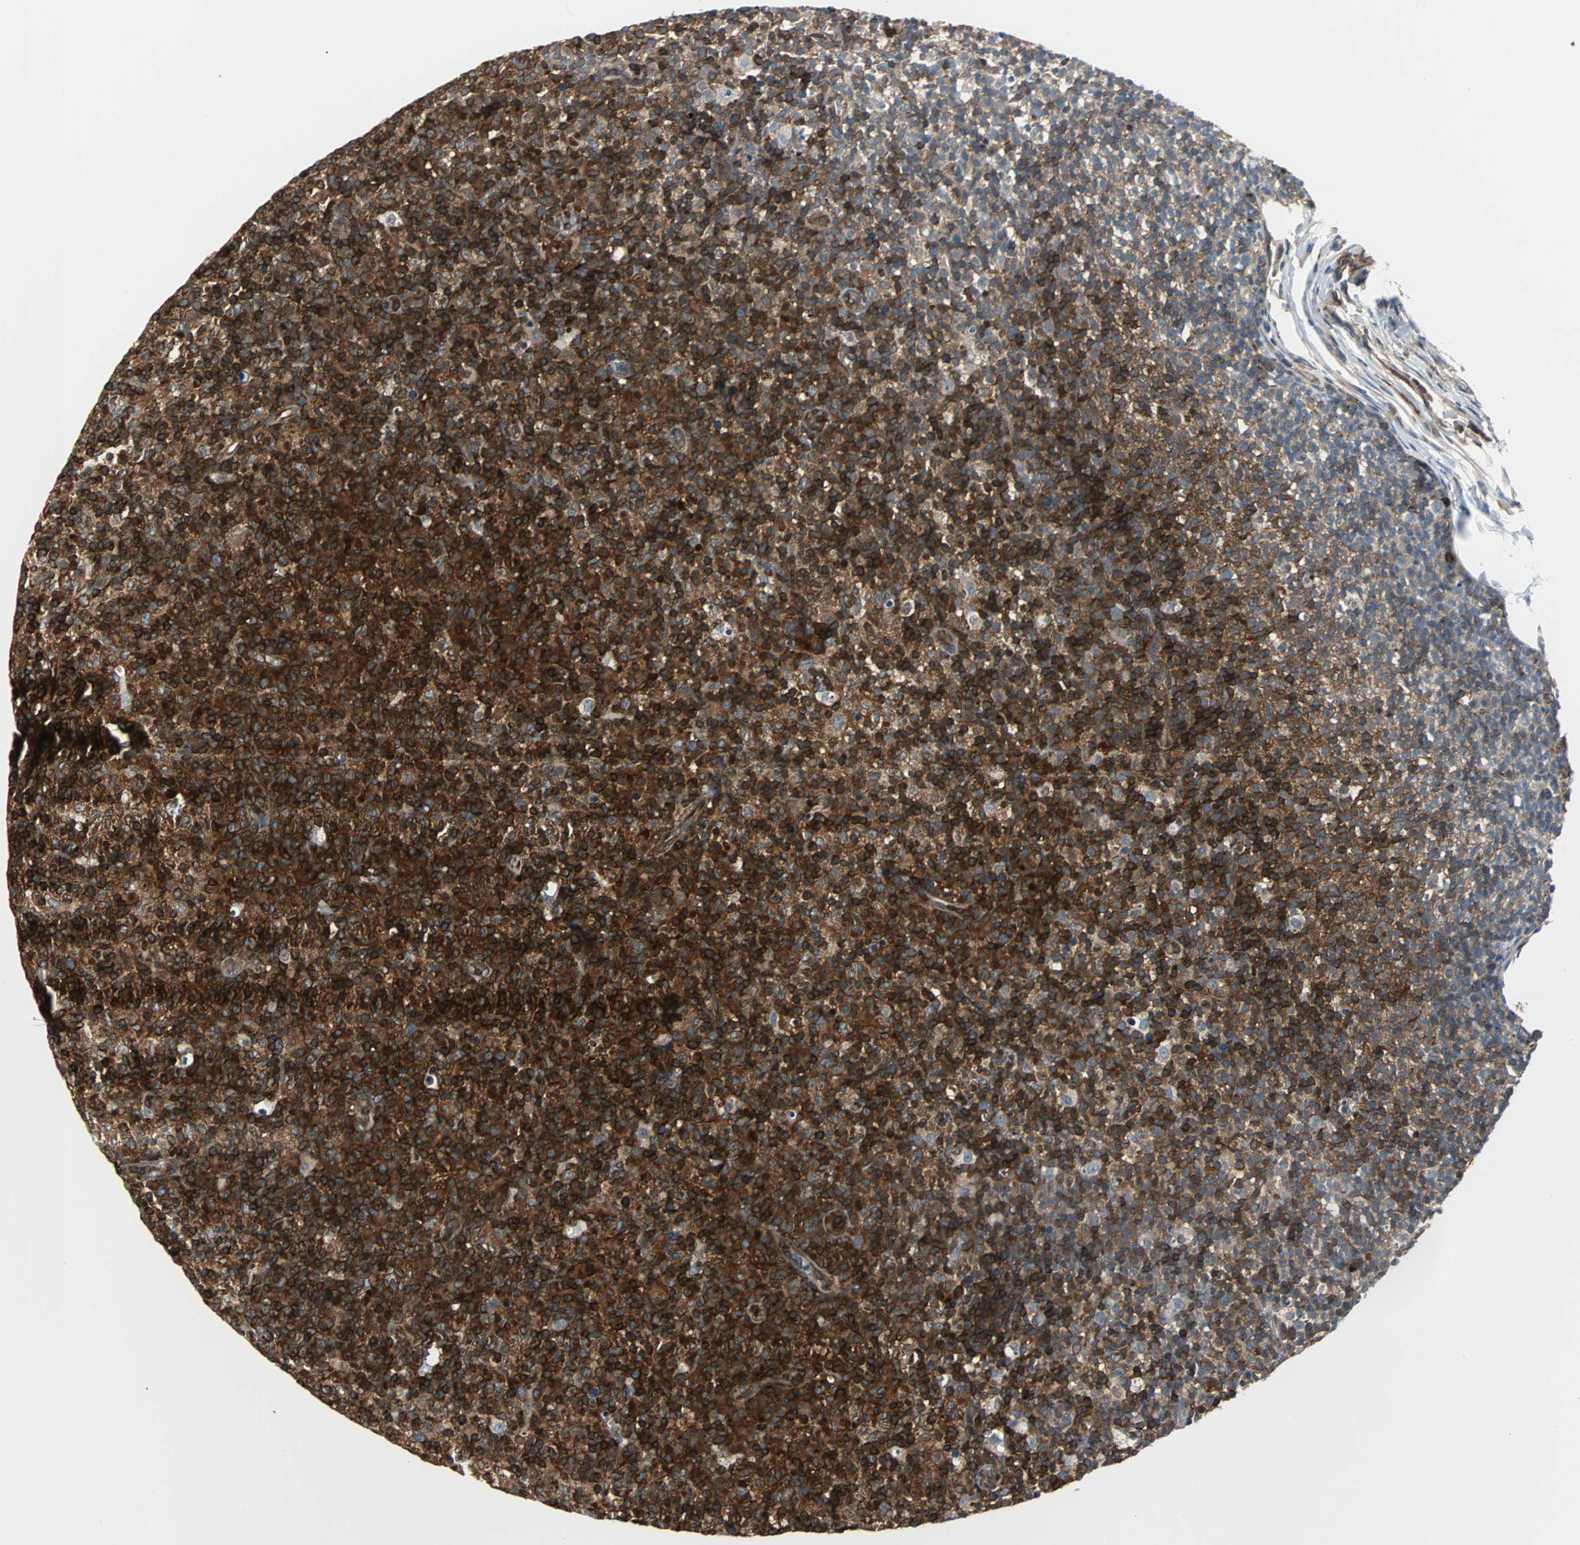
{"staining": {"intensity": "strong", "quantity": ">75%", "location": "cytoplasmic/membranous"}, "tissue": "lymph node", "cell_type": "Germinal center cells", "image_type": "normal", "snomed": [{"axis": "morphology", "description": "Normal tissue, NOS"}, {"axis": "morphology", "description": "Inflammation, NOS"}, {"axis": "topography", "description": "Lymph node"}], "caption": "A brown stain shows strong cytoplasmic/membranous staining of a protein in germinal center cells of normal lymph node.", "gene": "RELA", "patient": {"sex": "male", "age": 55}}